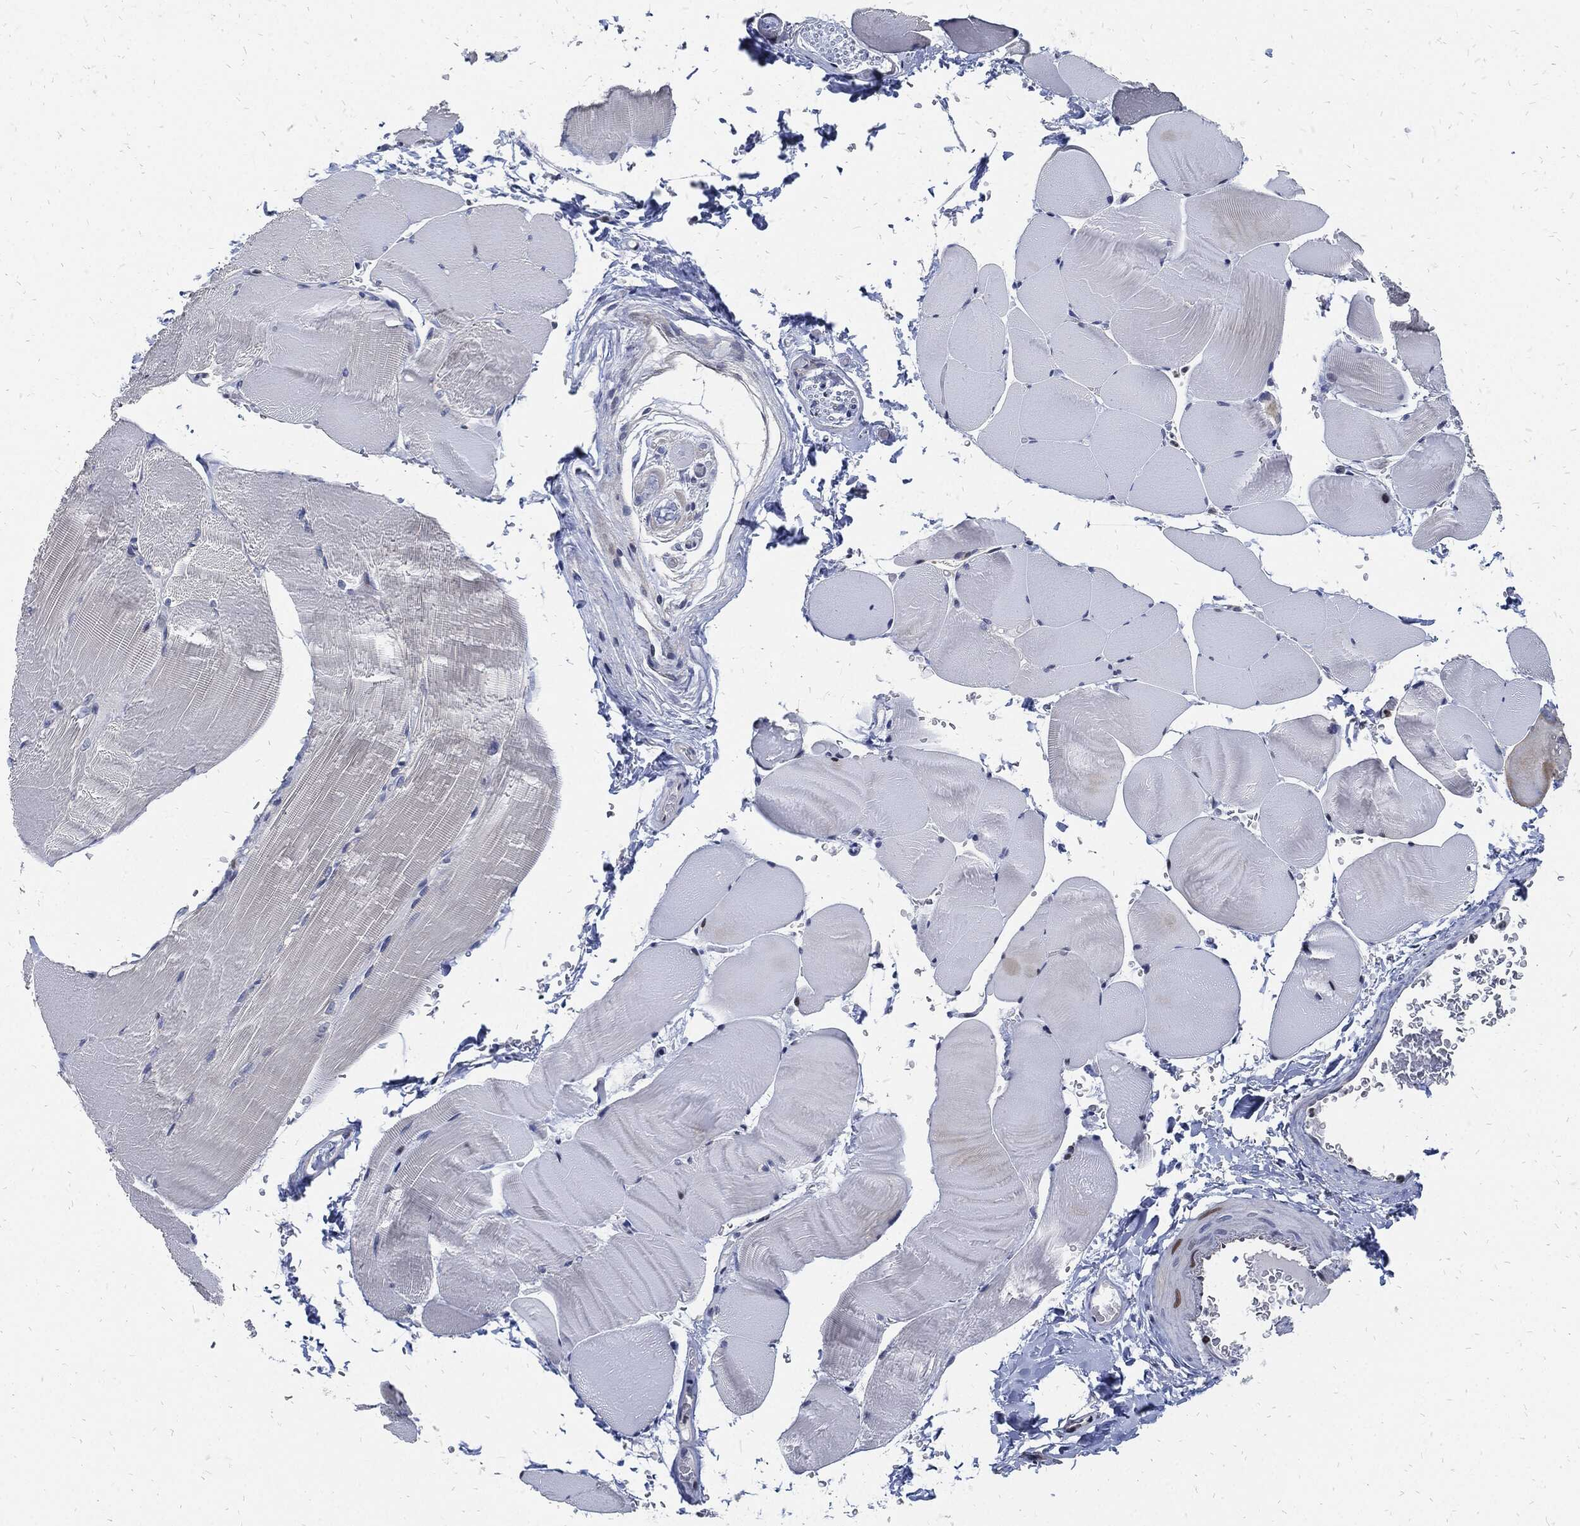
{"staining": {"intensity": "negative", "quantity": "none", "location": "none"}, "tissue": "skeletal muscle", "cell_type": "Myocytes", "image_type": "normal", "snomed": [{"axis": "morphology", "description": "Normal tissue, NOS"}, {"axis": "topography", "description": "Skeletal muscle"}], "caption": "Immunohistochemistry image of benign skeletal muscle: human skeletal muscle stained with DAB shows no significant protein positivity in myocytes.", "gene": "MKI67", "patient": {"sex": "female", "age": 37}}